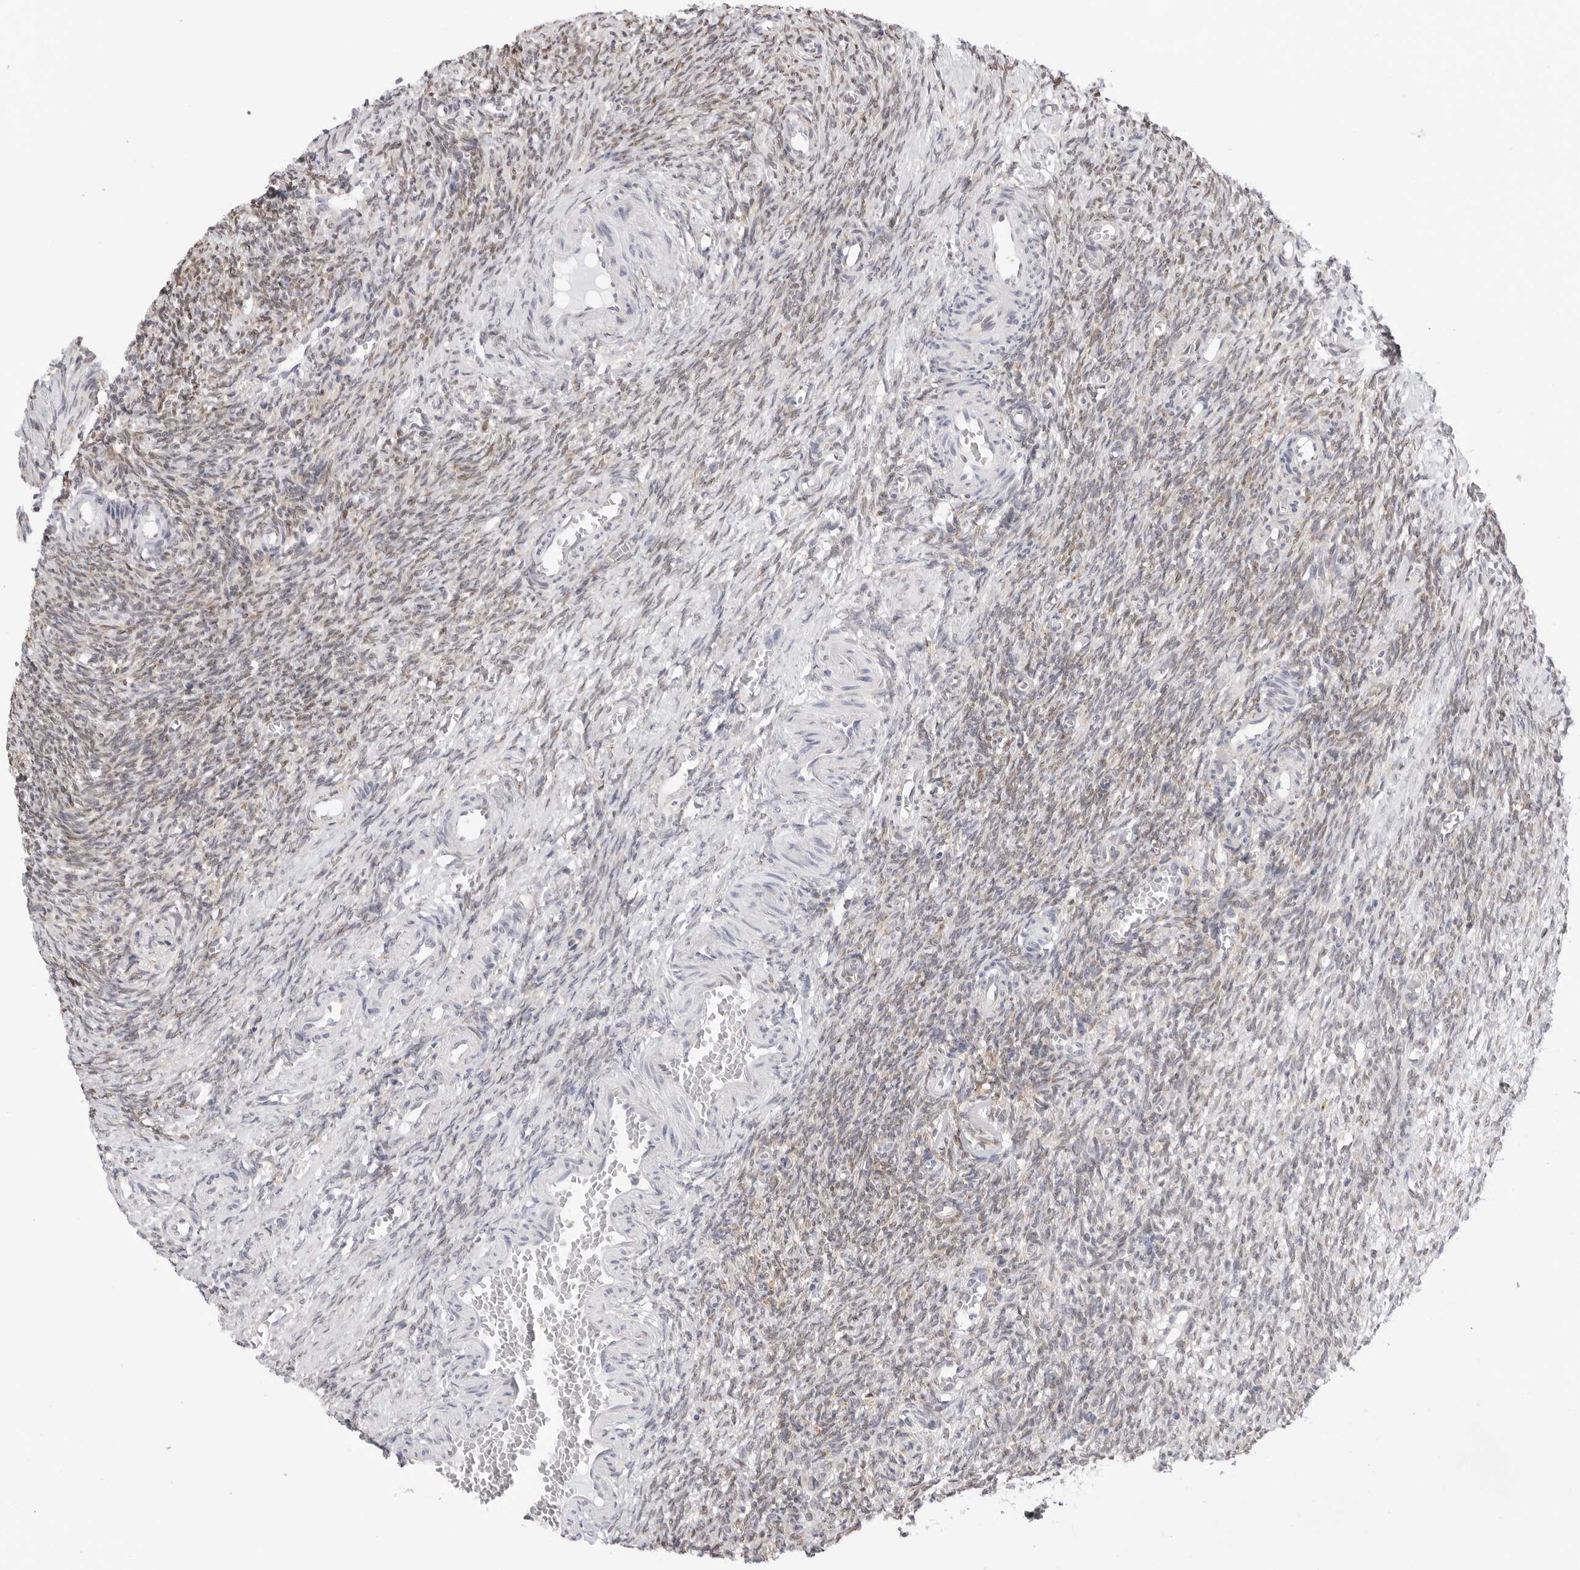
{"staining": {"intensity": "negative", "quantity": "none", "location": "none"}, "tissue": "ovary", "cell_type": "Follicle cells", "image_type": "normal", "snomed": [{"axis": "morphology", "description": "Normal tissue, NOS"}, {"axis": "topography", "description": "Ovary"}], "caption": "Histopathology image shows no significant protein positivity in follicle cells of normal ovary.", "gene": "RPN1", "patient": {"sex": "female", "age": 27}}